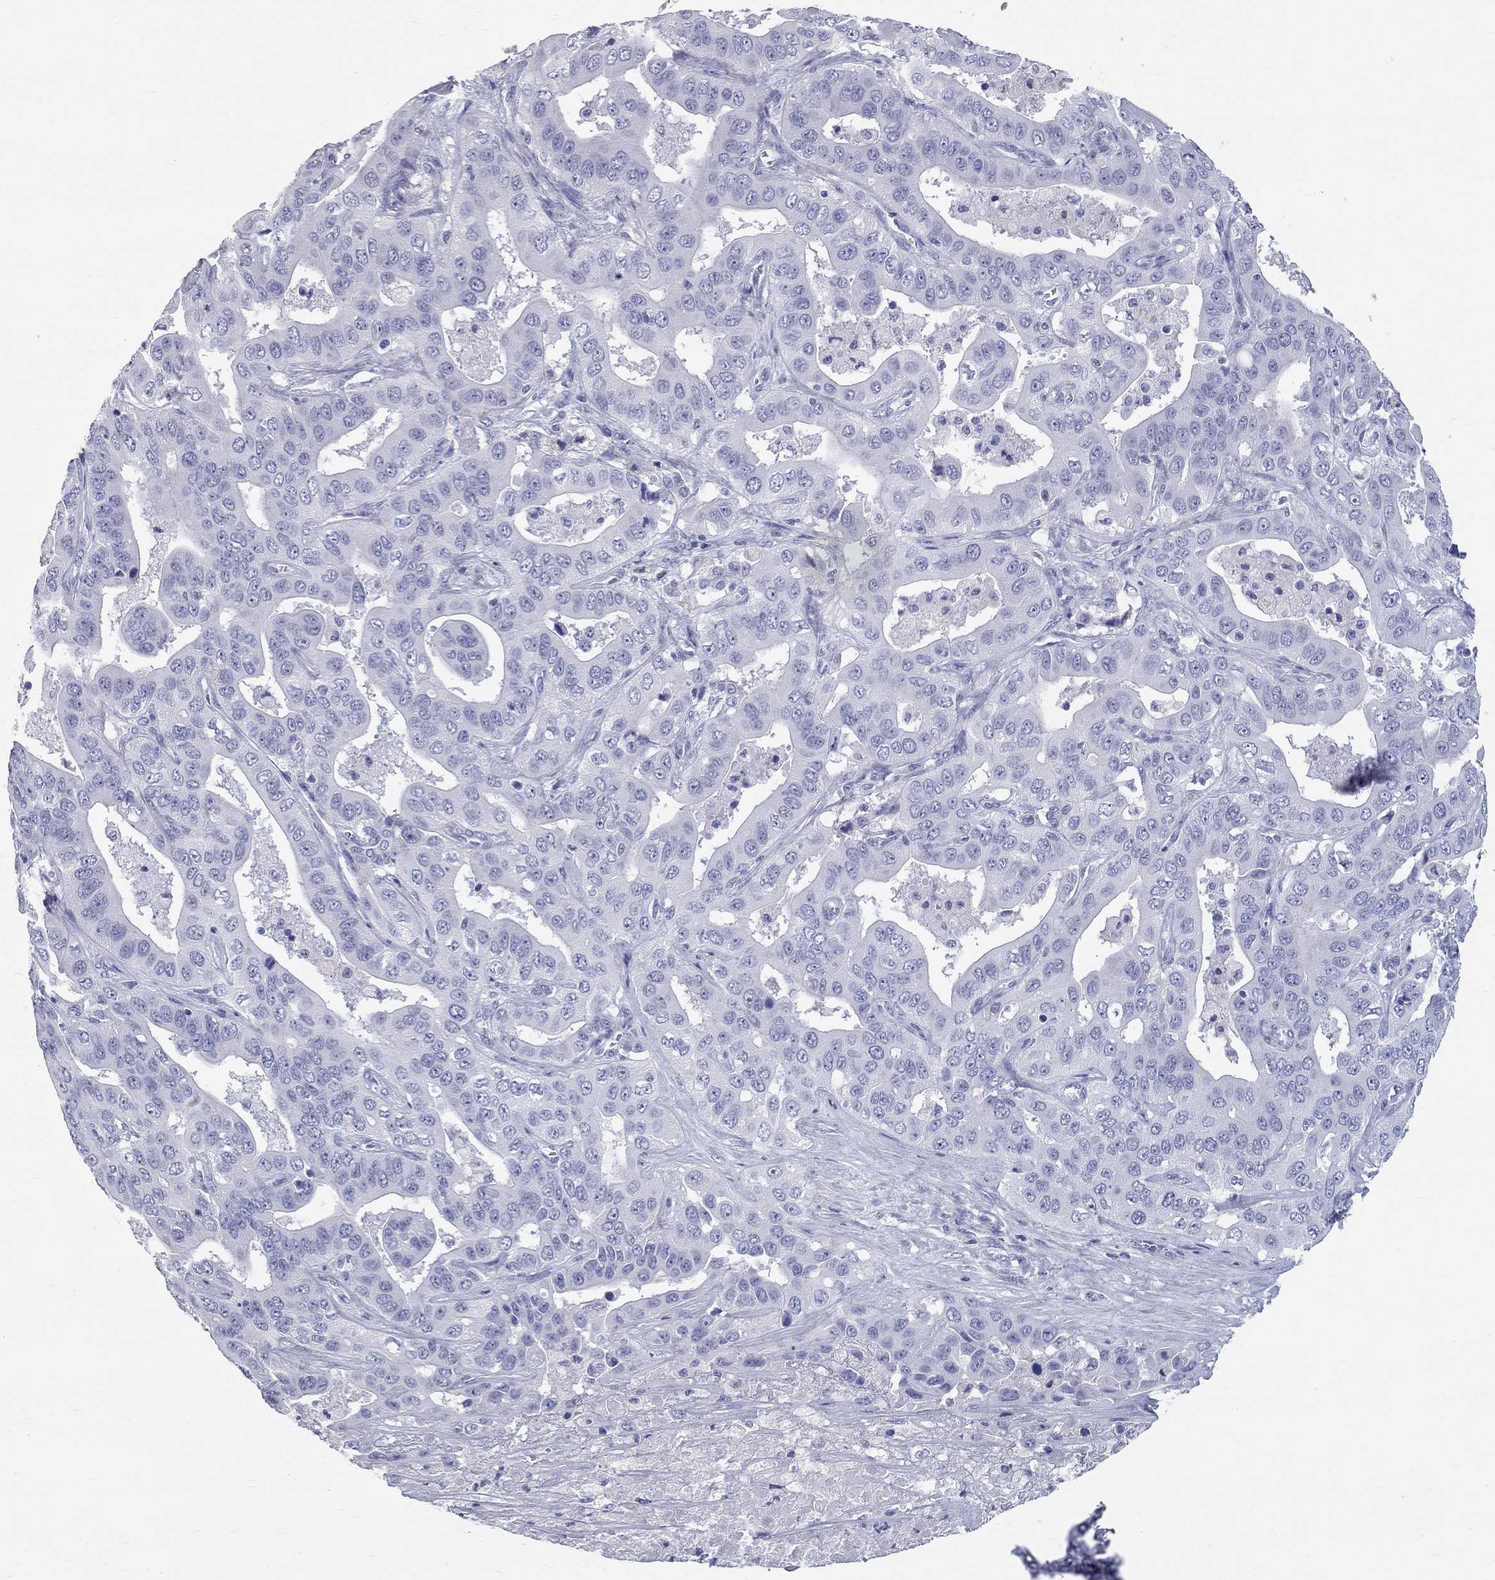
{"staining": {"intensity": "negative", "quantity": "none", "location": "none"}, "tissue": "liver cancer", "cell_type": "Tumor cells", "image_type": "cancer", "snomed": [{"axis": "morphology", "description": "Cholangiocarcinoma"}, {"axis": "topography", "description": "Liver"}], "caption": "There is no significant positivity in tumor cells of liver cancer.", "gene": "PHOX2B", "patient": {"sex": "female", "age": 52}}